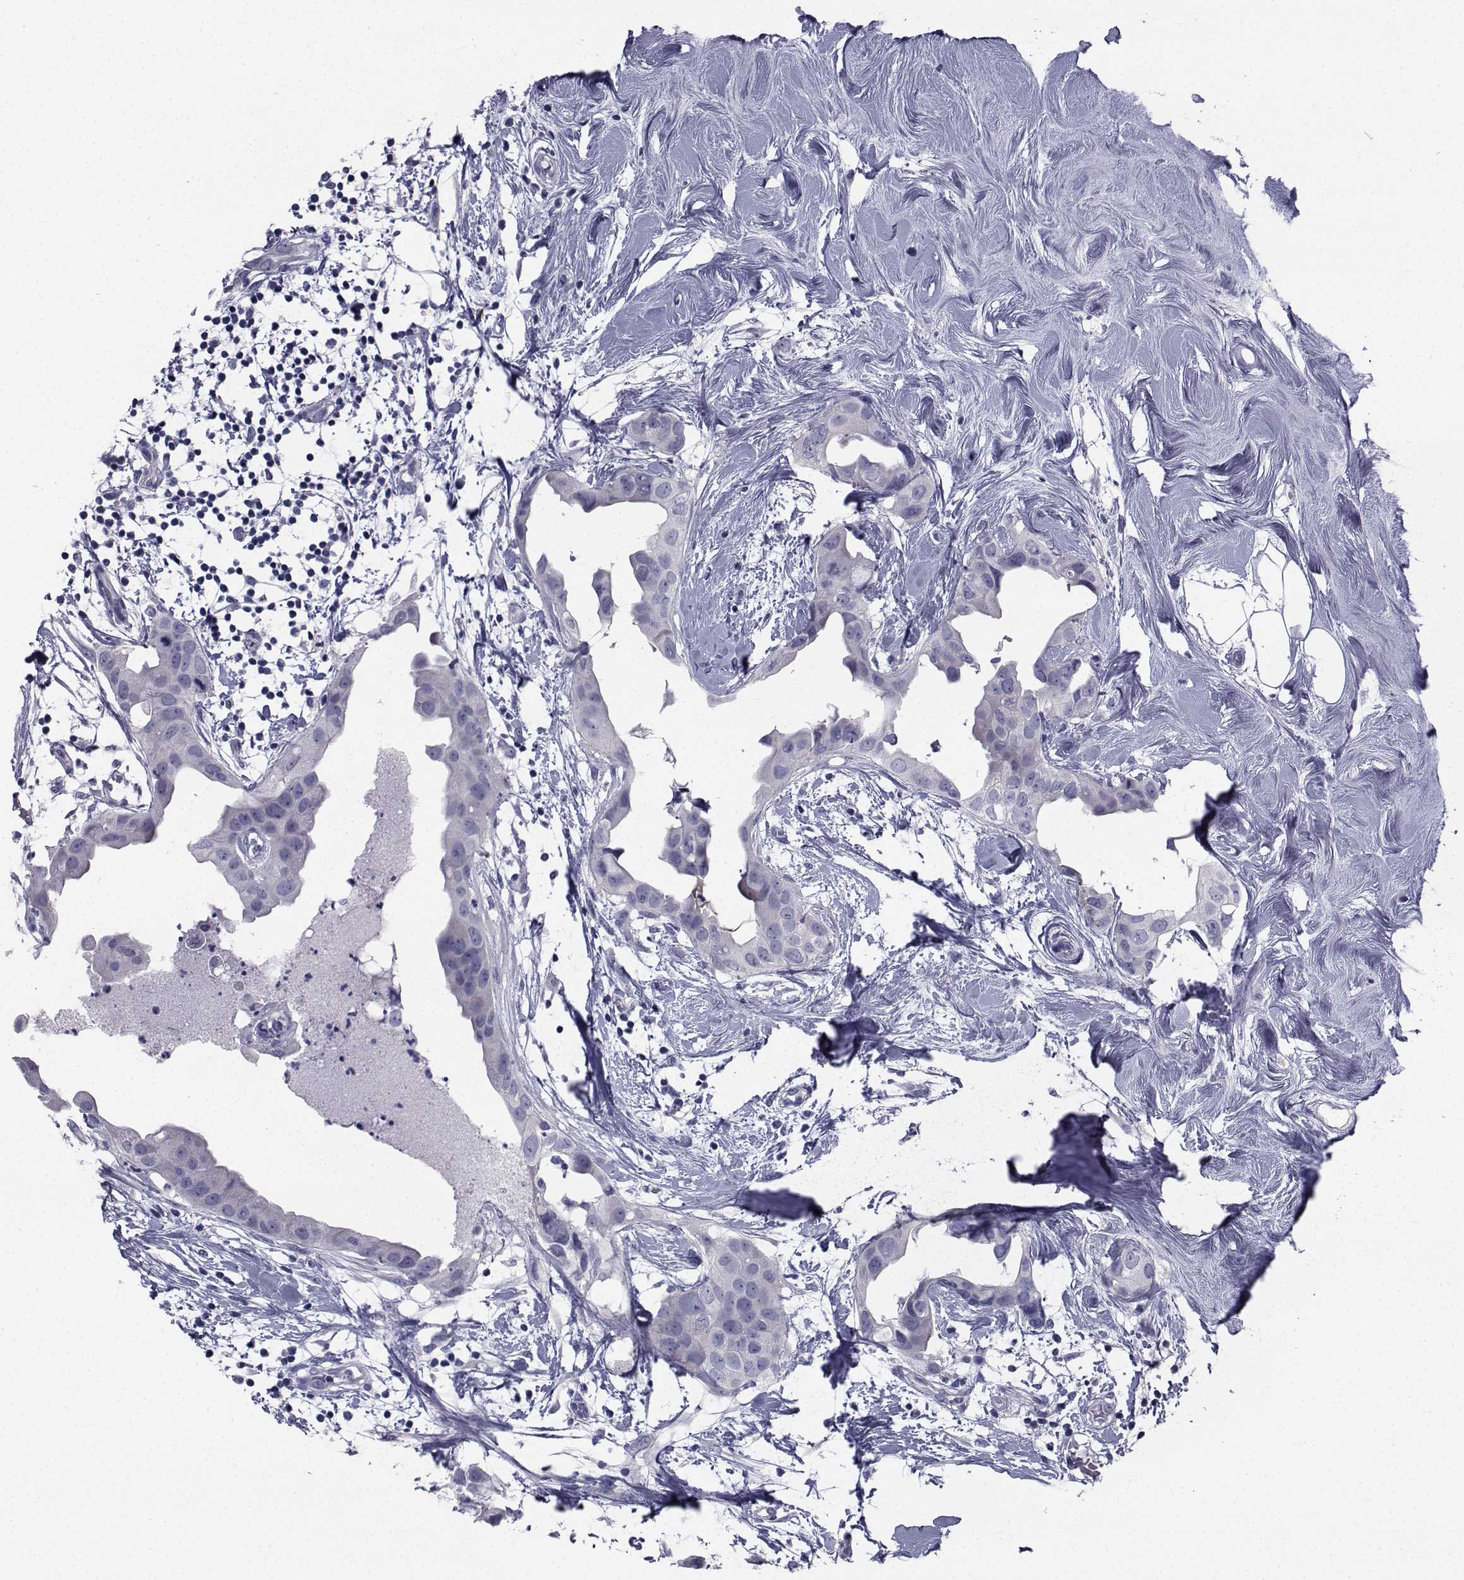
{"staining": {"intensity": "negative", "quantity": "none", "location": "none"}, "tissue": "breast cancer", "cell_type": "Tumor cells", "image_type": "cancer", "snomed": [{"axis": "morphology", "description": "Normal tissue, NOS"}, {"axis": "morphology", "description": "Duct carcinoma"}, {"axis": "topography", "description": "Breast"}], "caption": "There is no significant positivity in tumor cells of breast cancer (infiltrating ductal carcinoma).", "gene": "CHRNA1", "patient": {"sex": "female", "age": 40}}